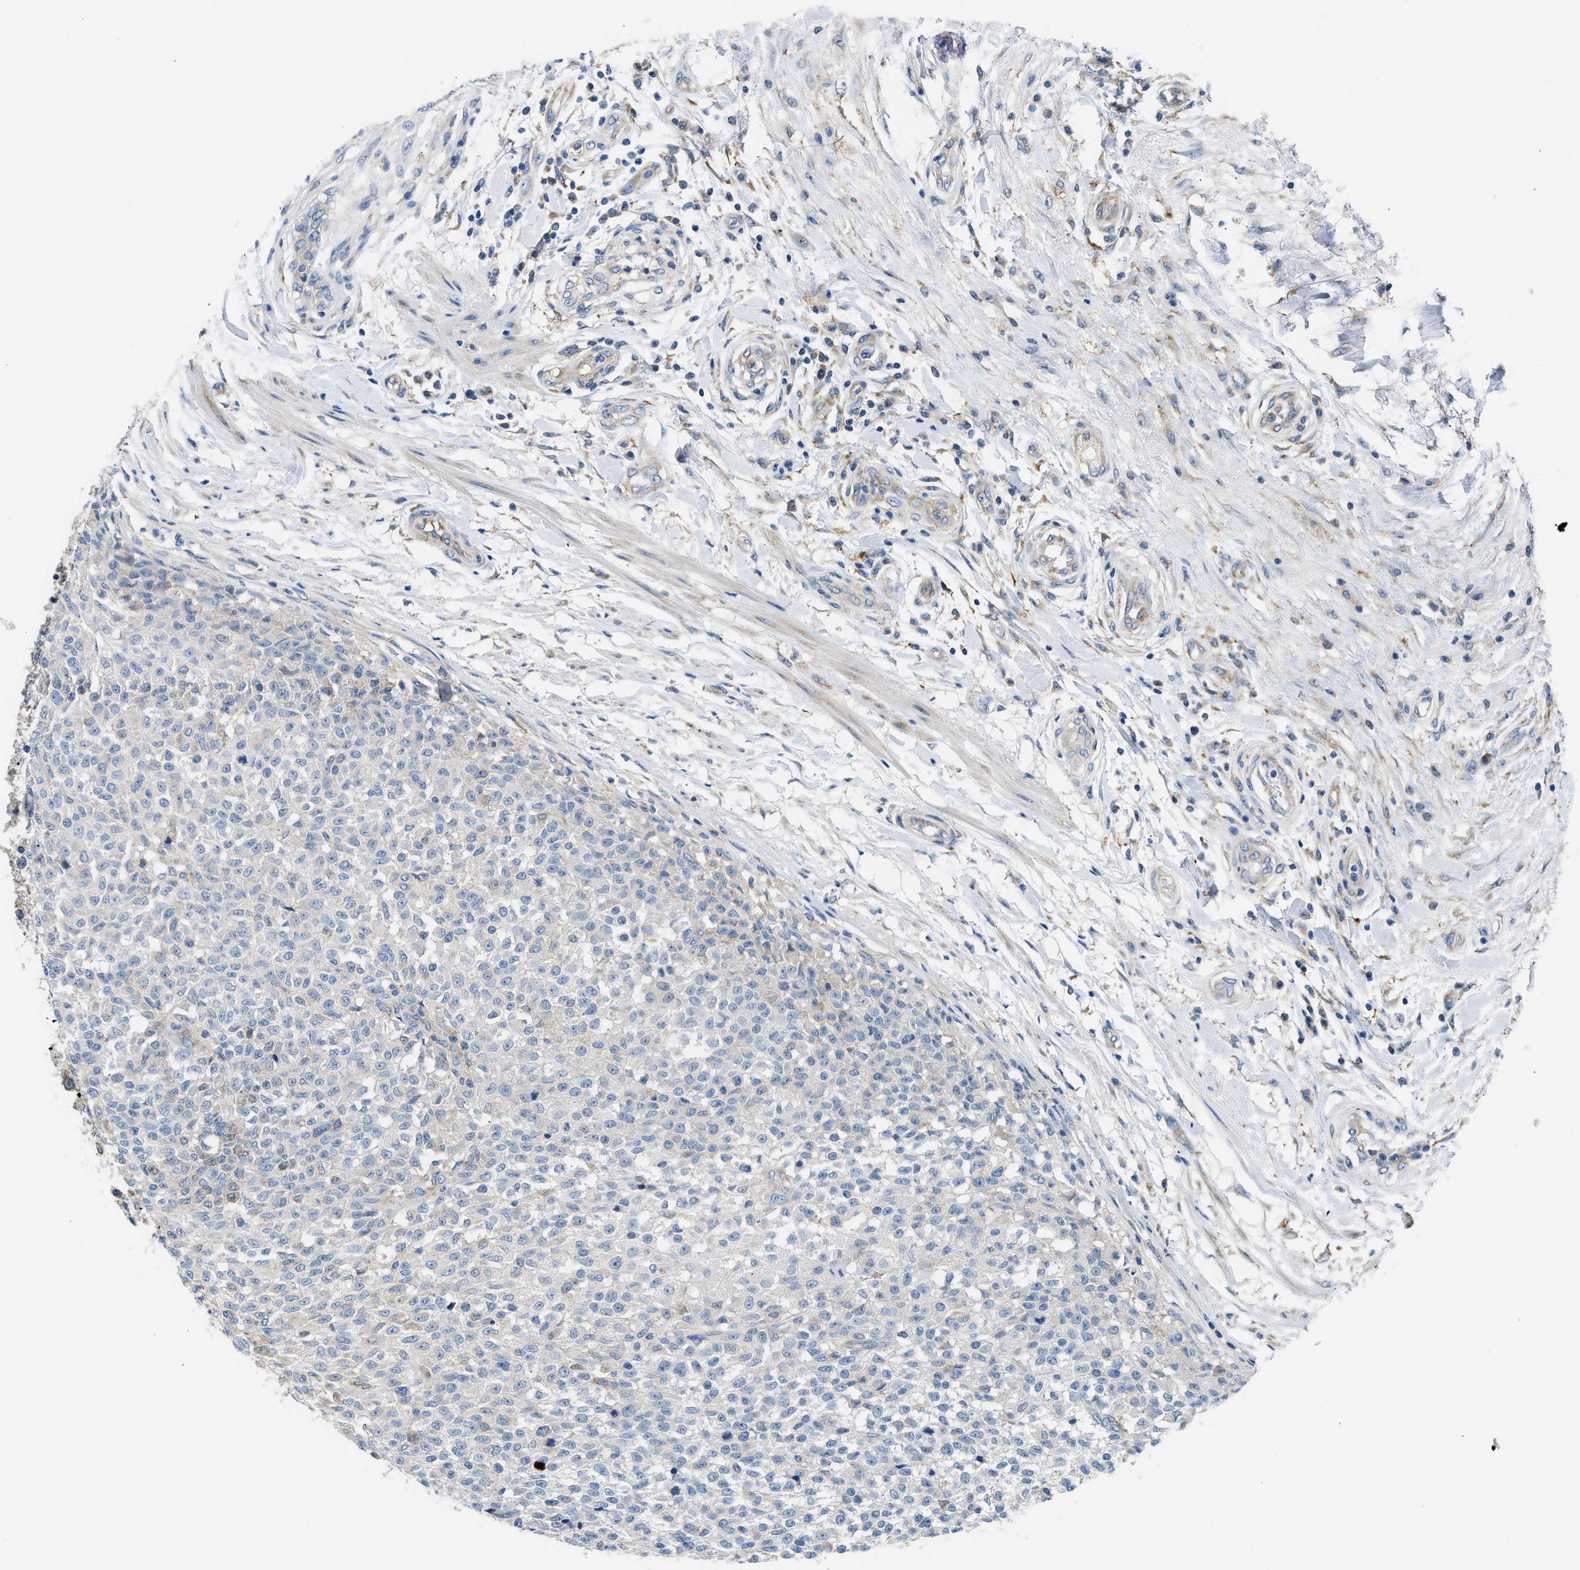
{"staining": {"intensity": "negative", "quantity": "none", "location": "none"}, "tissue": "testis cancer", "cell_type": "Tumor cells", "image_type": "cancer", "snomed": [{"axis": "morphology", "description": "Seminoma, NOS"}, {"axis": "topography", "description": "Testis"}], "caption": "Tumor cells are negative for brown protein staining in testis cancer (seminoma).", "gene": "BNC2", "patient": {"sex": "male", "age": 59}}